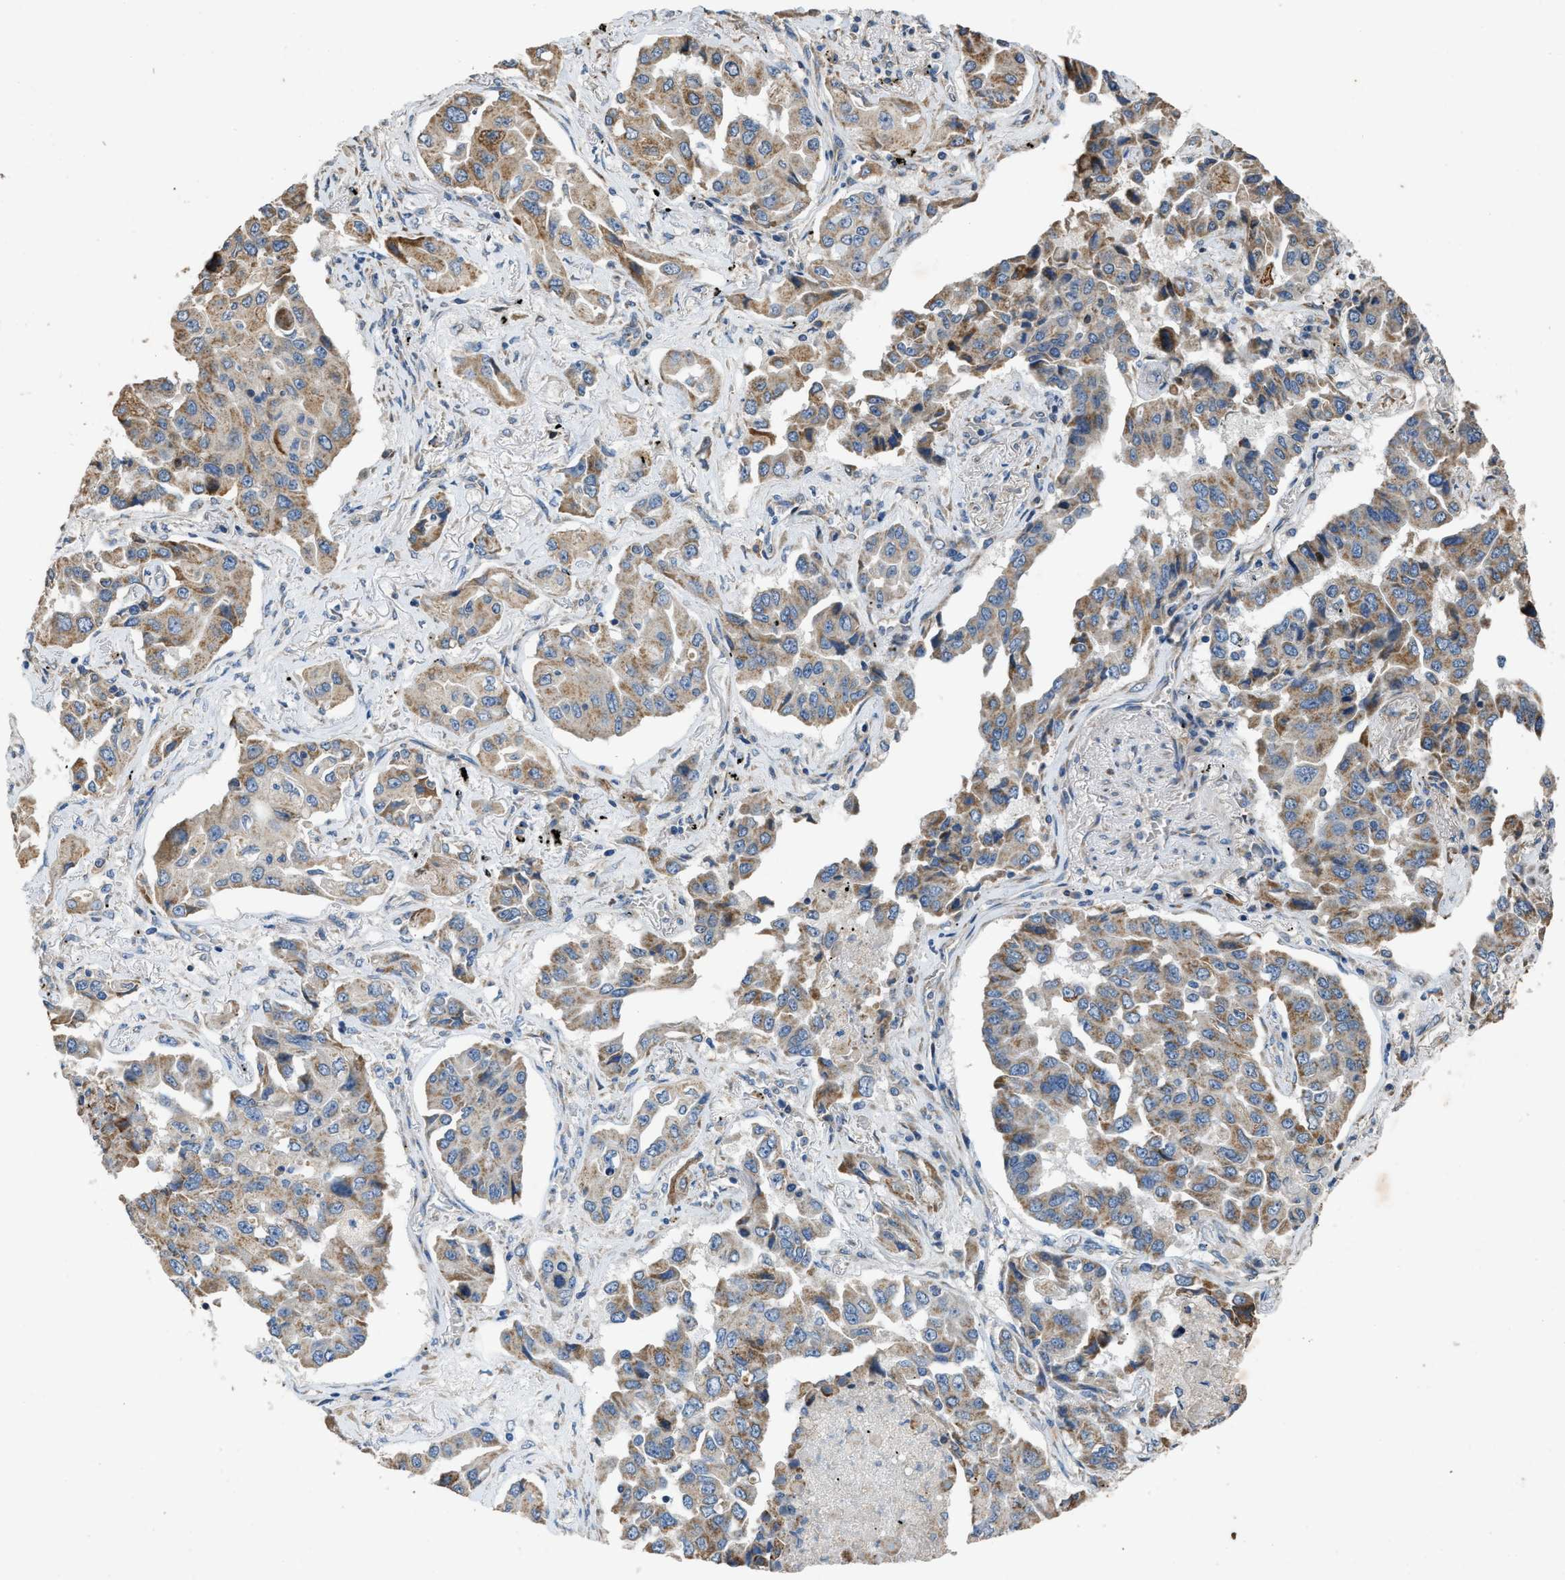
{"staining": {"intensity": "moderate", "quantity": "25%-75%", "location": "cytoplasmic/membranous"}, "tissue": "lung cancer", "cell_type": "Tumor cells", "image_type": "cancer", "snomed": [{"axis": "morphology", "description": "Adenocarcinoma, NOS"}, {"axis": "topography", "description": "Lung"}], "caption": "Immunohistochemical staining of human adenocarcinoma (lung) exhibits medium levels of moderate cytoplasmic/membranous positivity in approximately 25%-75% of tumor cells.", "gene": "TMEM150A", "patient": {"sex": "female", "age": 65}}